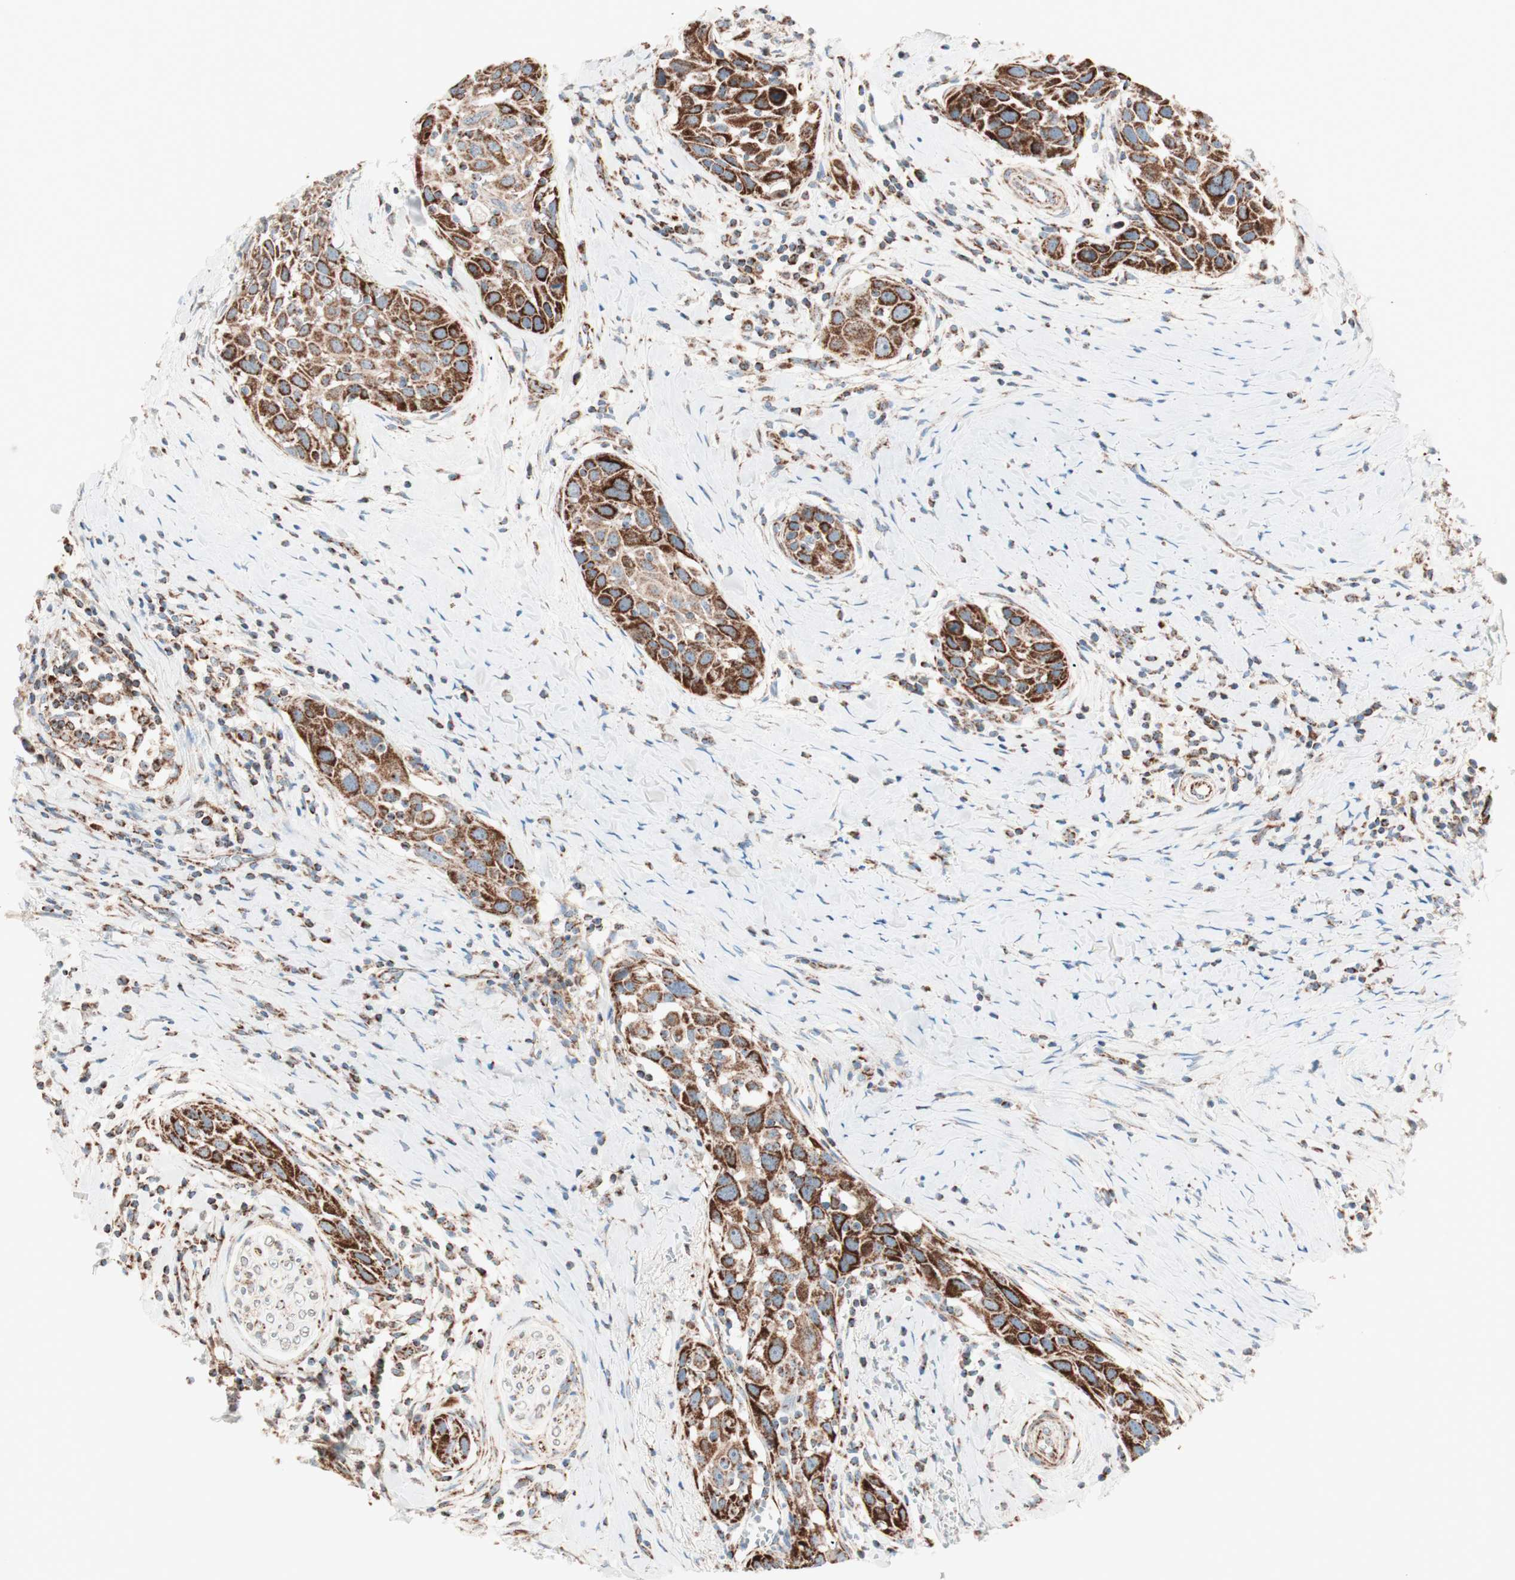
{"staining": {"intensity": "strong", "quantity": ">75%", "location": "cytoplasmic/membranous"}, "tissue": "head and neck cancer", "cell_type": "Tumor cells", "image_type": "cancer", "snomed": [{"axis": "morphology", "description": "Normal tissue, NOS"}, {"axis": "morphology", "description": "Squamous cell carcinoma, NOS"}, {"axis": "topography", "description": "Oral tissue"}, {"axis": "topography", "description": "Head-Neck"}], "caption": "Squamous cell carcinoma (head and neck) tissue exhibits strong cytoplasmic/membranous positivity in about >75% of tumor cells", "gene": "TOMM22", "patient": {"sex": "female", "age": 50}}